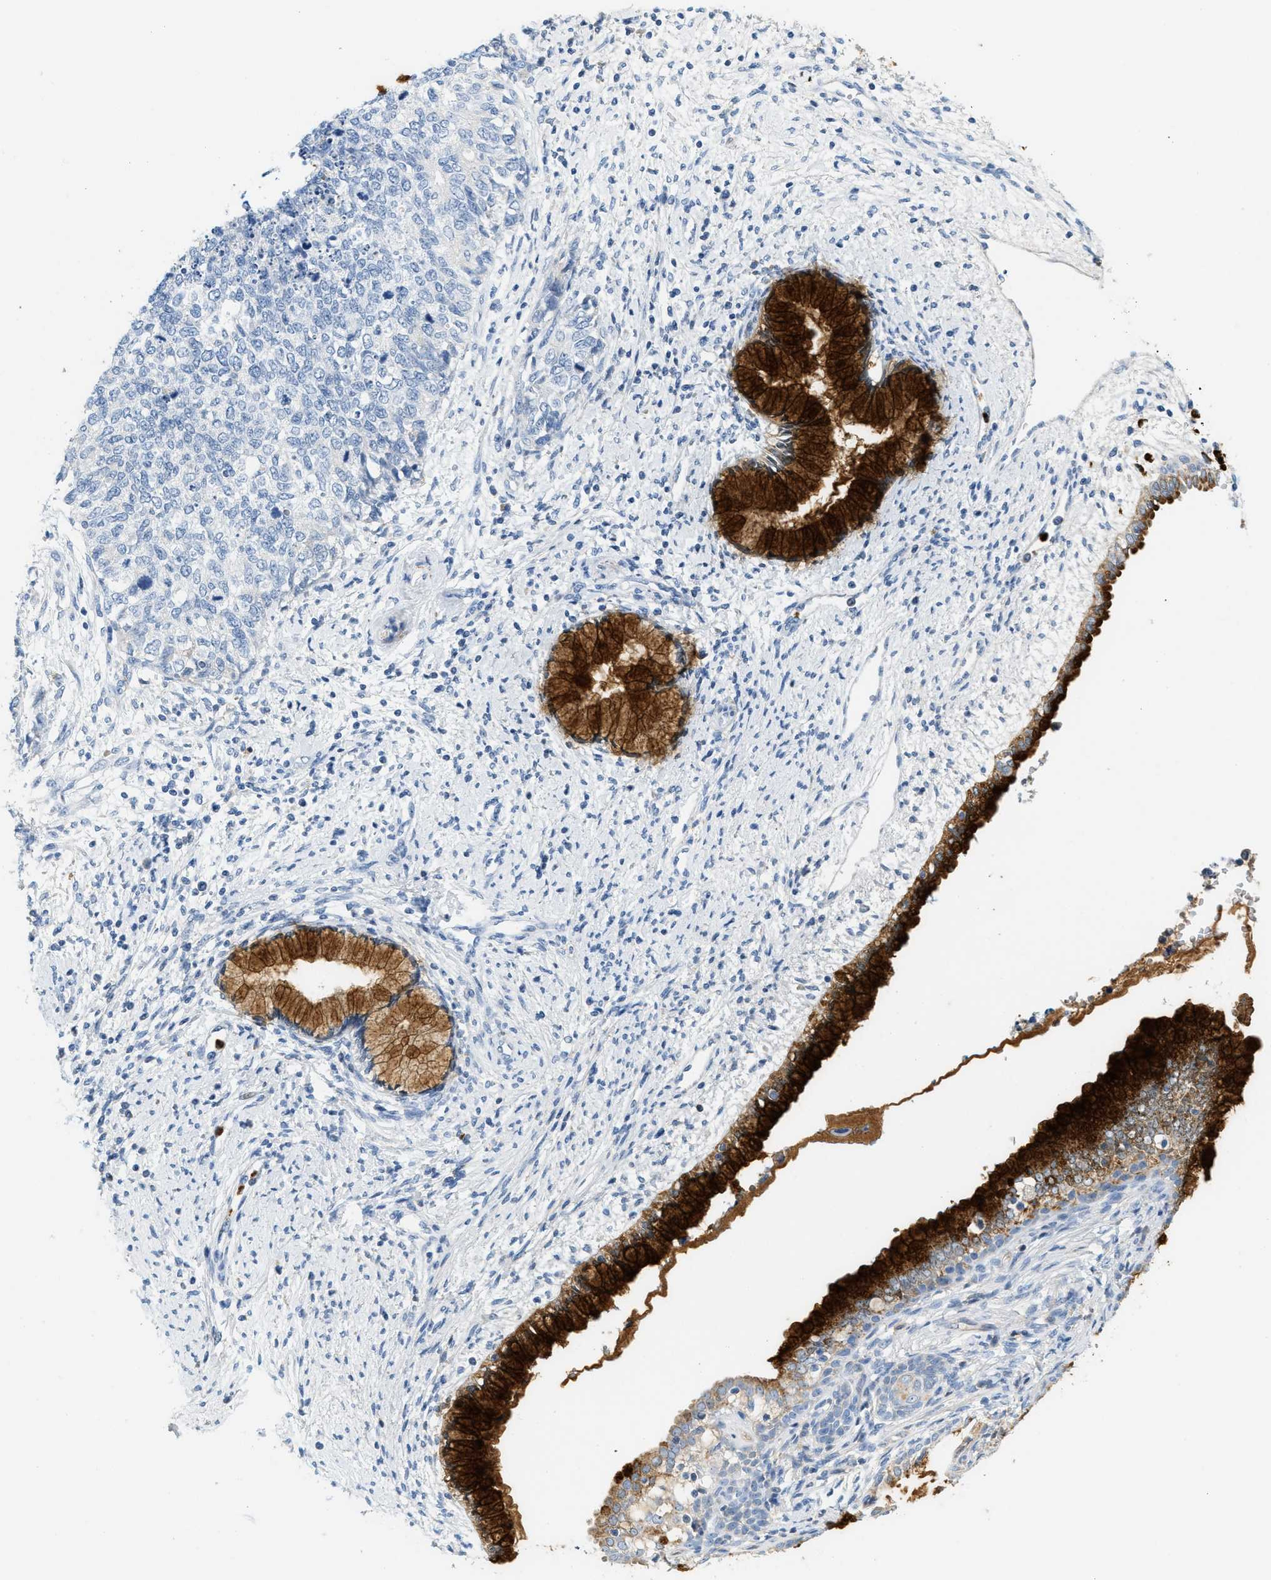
{"staining": {"intensity": "negative", "quantity": "none", "location": "none"}, "tissue": "cervical cancer", "cell_type": "Tumor cells", "image_type": "cancer", "snomed": [{"axis": "morphology", "description": "Squamous cell carcinoma, NOS"}, {"axis": "topography", "description": "Cervix"}], "caption": "Tumor cells show no significant staining in cervical cancer (squamous cell carcinoma). (DAB immunohistochemistry (IHC) visualized using brightfield microscopy, high magnification).", "gene": "LCN2", "patient": {"sex": "female", "age": 63}}